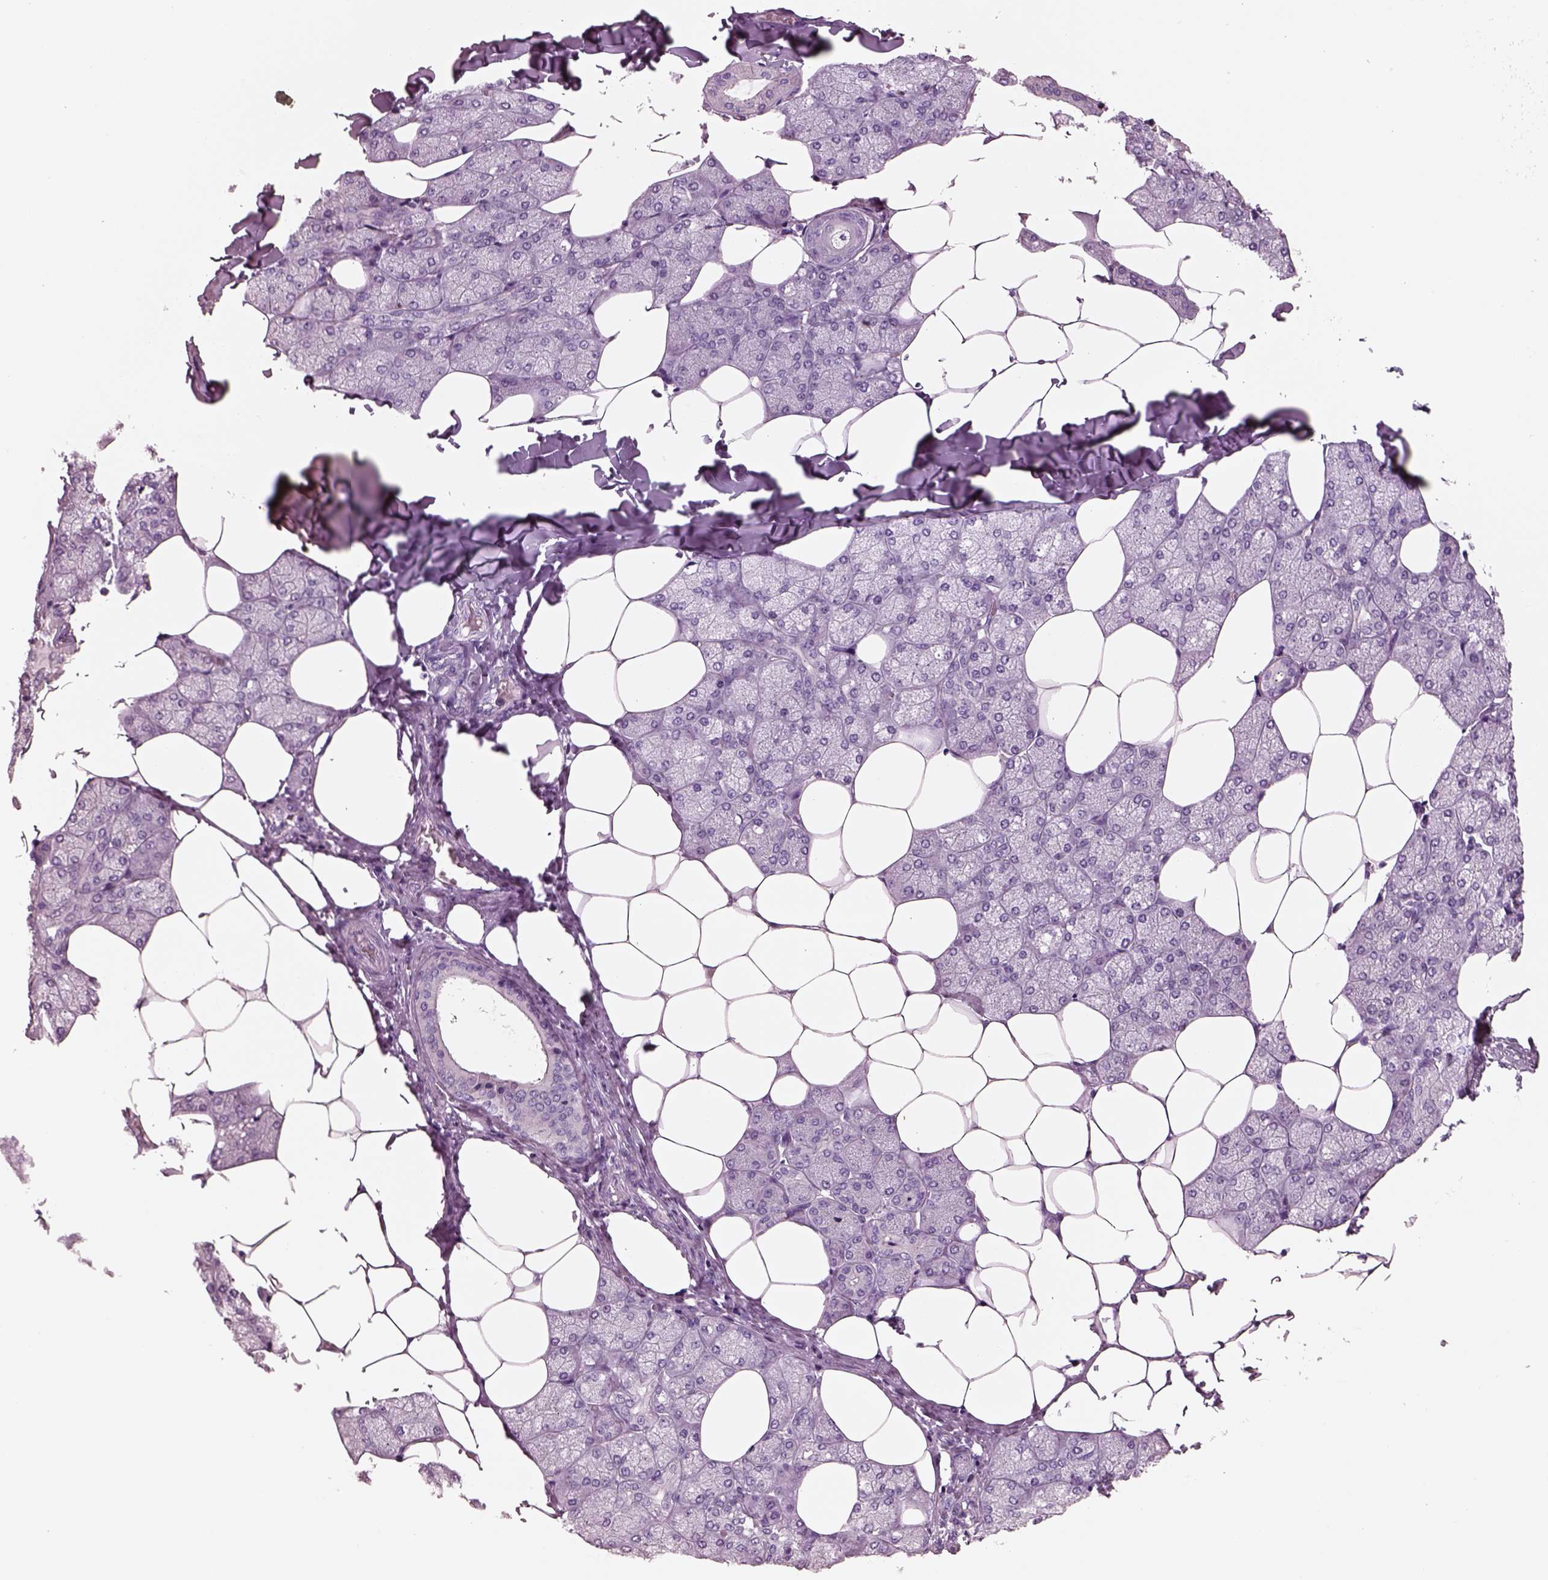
{"staining": {"intensity": "negative", "quantity": "none", "location": "none"}, "tissue": "salivary gland", "cell_type": "Glandular cells", "image_type": "normal", "snomed": [{"axis": "morphology", "description": "Normal tissue, NOS"}, {"axis": "topography", "description": "Salivary gland"}], "caption": "Immunohistochemistry (IHC) image of benign human salivary gland stained for a protein (brown), which reveals no staining in glandular cells.", "gene": "IGLL1", "patient": {"sex": "female", "age": 43}}